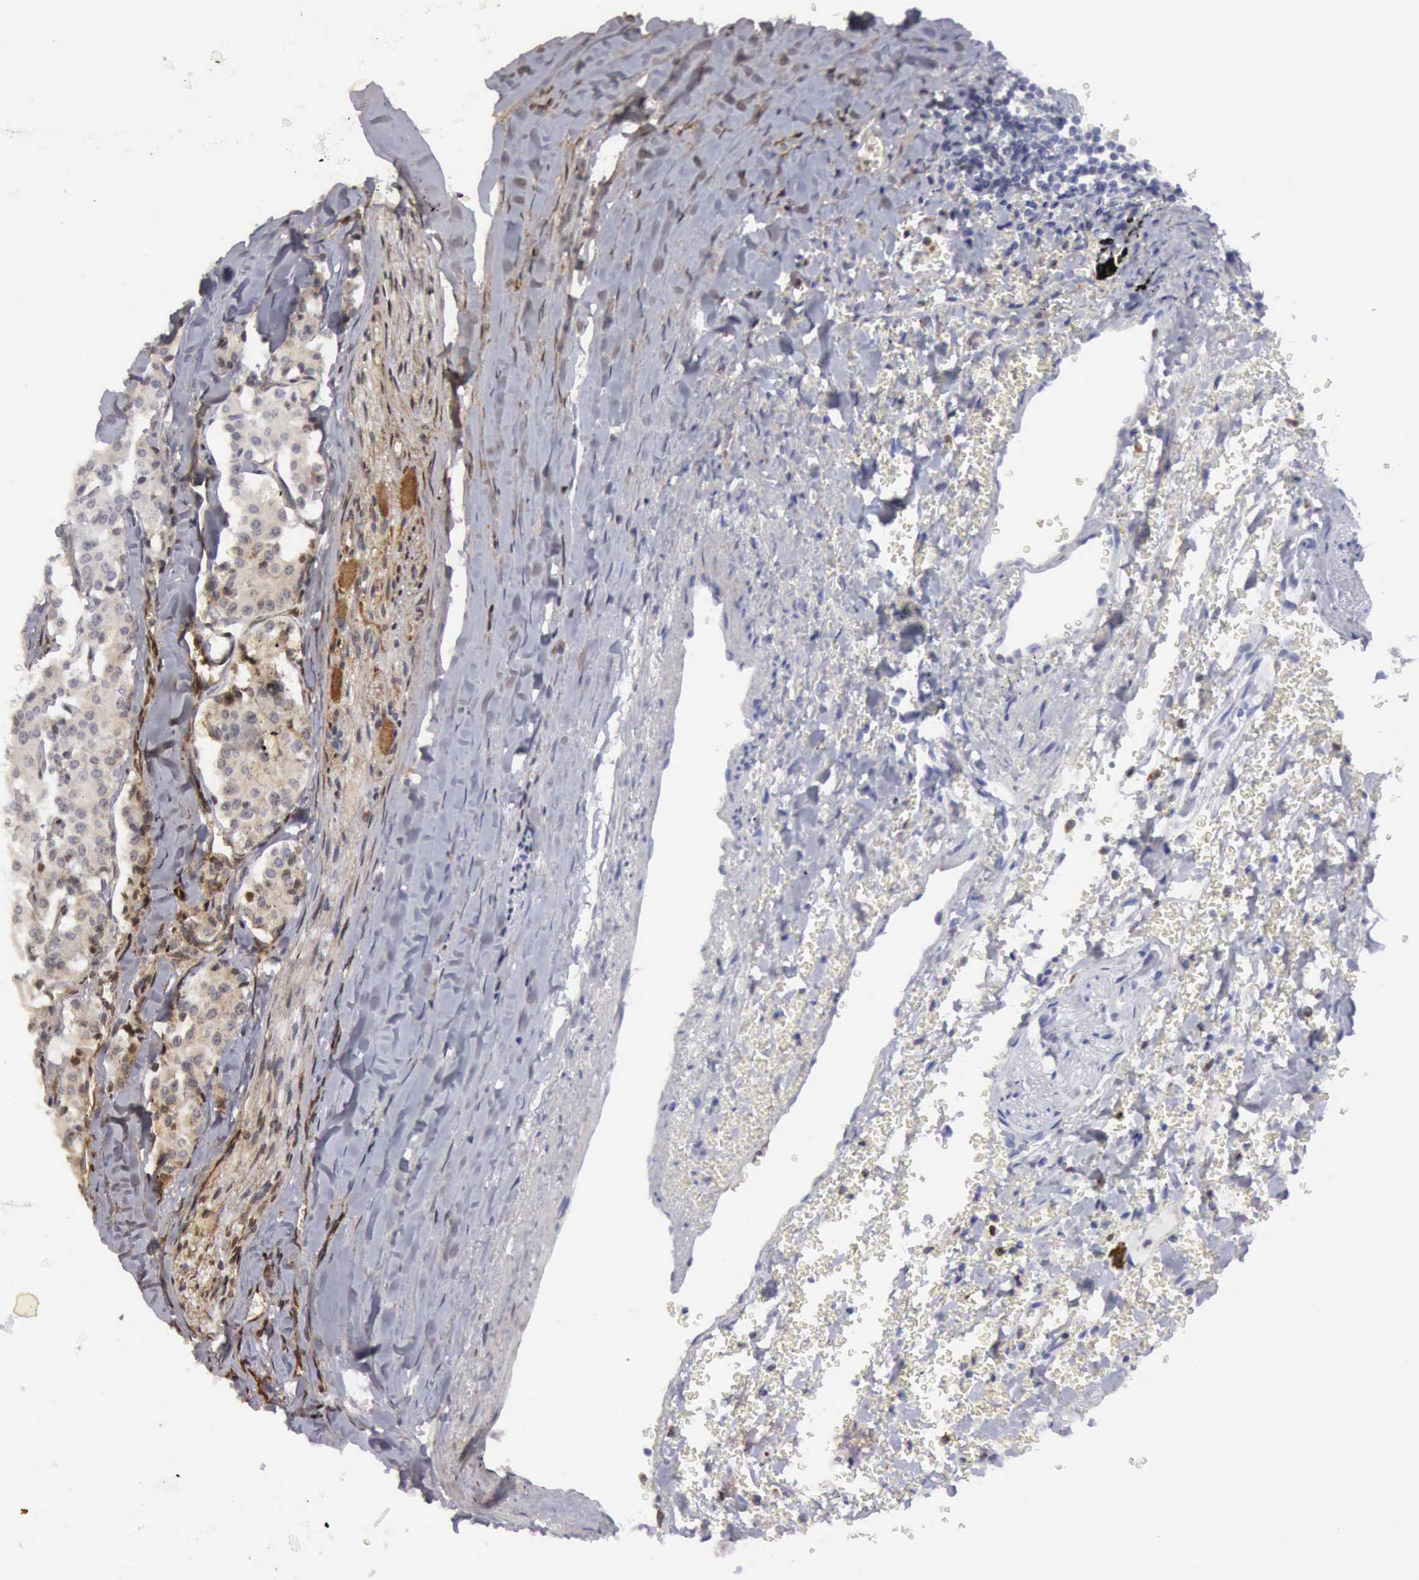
{"staining": {"intensity": "weak", "quantity": "25%-75%", "location": "cytoplasmic/membranous"}, "tissue": "carcinoid", "cell_type": "Tumor cells", "image_type": "cancer", "snomed": [{"axis": "morphology", "description": "Carcinoid, malignant, NOS"}, {"axis": "topography", "description": "Bronchus"}], "caption": "Human carcinoid stained for a protein (brown) displays weak cytoplasmic/membranous positive staining in approximately 25%-75% of tumor cells.", "gene": "CTSS", "patient": {"sex": "male", "age": 55}}